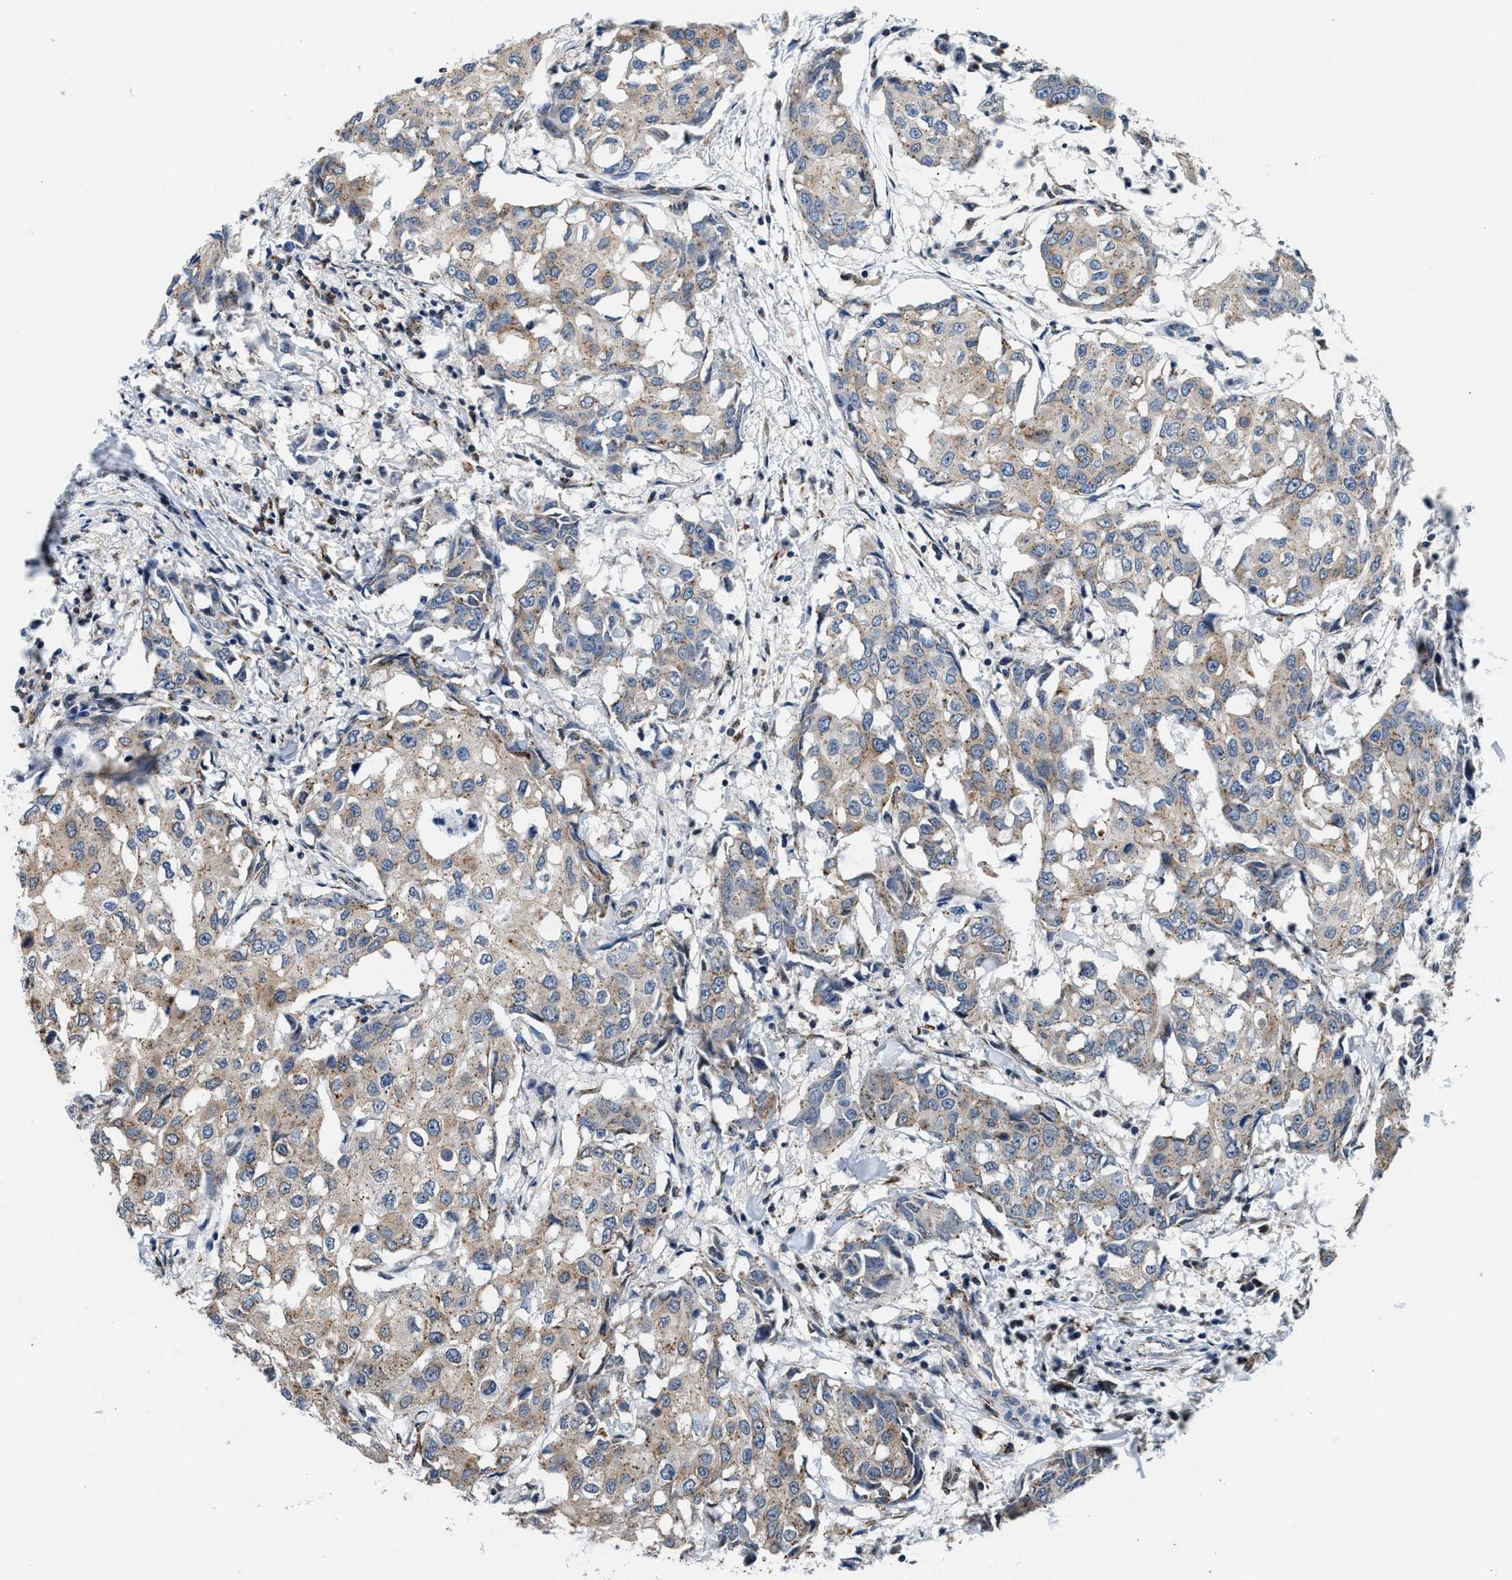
{"staining": {"intensity": "weak", "quantity": "25%-75%", "location": "cytoplasmic/membranous"}, "tissue": "breast cancer", "cell_type": "Tumor cells", "image_type": "cancer", "snomed": [{"axis": "morphology", "description": "Duct carcinoma"}, {"axis": "topography", "description": "Breast"}], "caption": "Weak cytoplasmic/membranous expression is present in about 25%-75% of tumor cells in breast cancer.", "gene": "KCNMB2", "patient": {"sex": "female", "age": 27}}